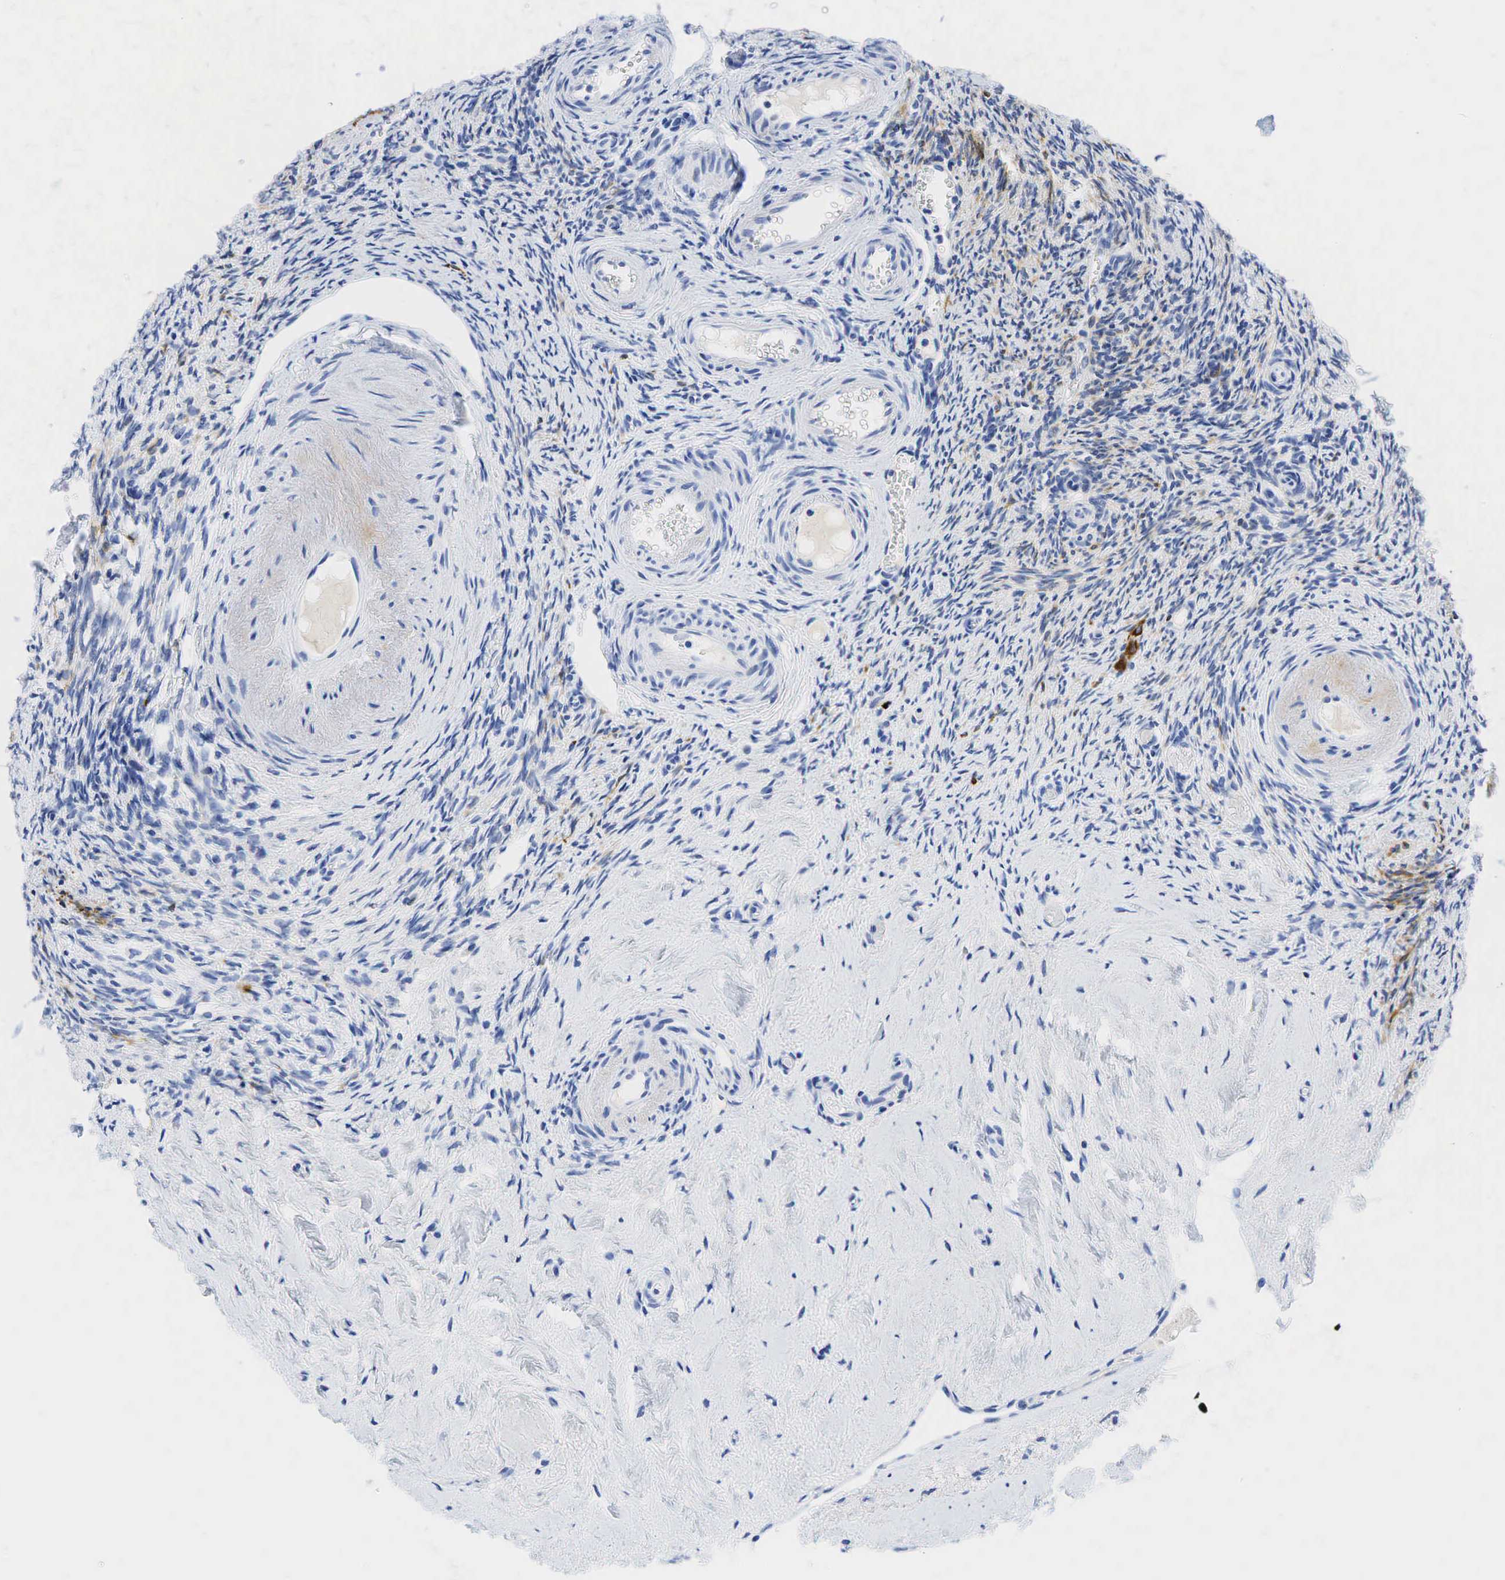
{"staining": {"intensity": "negative", "quantity": "none", "location": "none"}, "tissue": "ovary", "cell_type": "Ovarian stroma cells", "image_type": "normal", "snomed": [{"axis": "morphology", "description": "Normal tissue, NOS"}, {"axis": "topography", "description": "Ovary"}], "caption": "Immunohistochemistry histopathology image of unremarkable human ovary stained for a protein (brown), which displays no positivity in ovarian stroma cells. (Stains: DAB (3,3'-diaminobenzidine) immunohistochemistry with hematoxylin counter stain, Microscopy: brightfield microscopy at high magnification).", "gene": "INHA", "patient": {"sex": "female", "age": 63}}